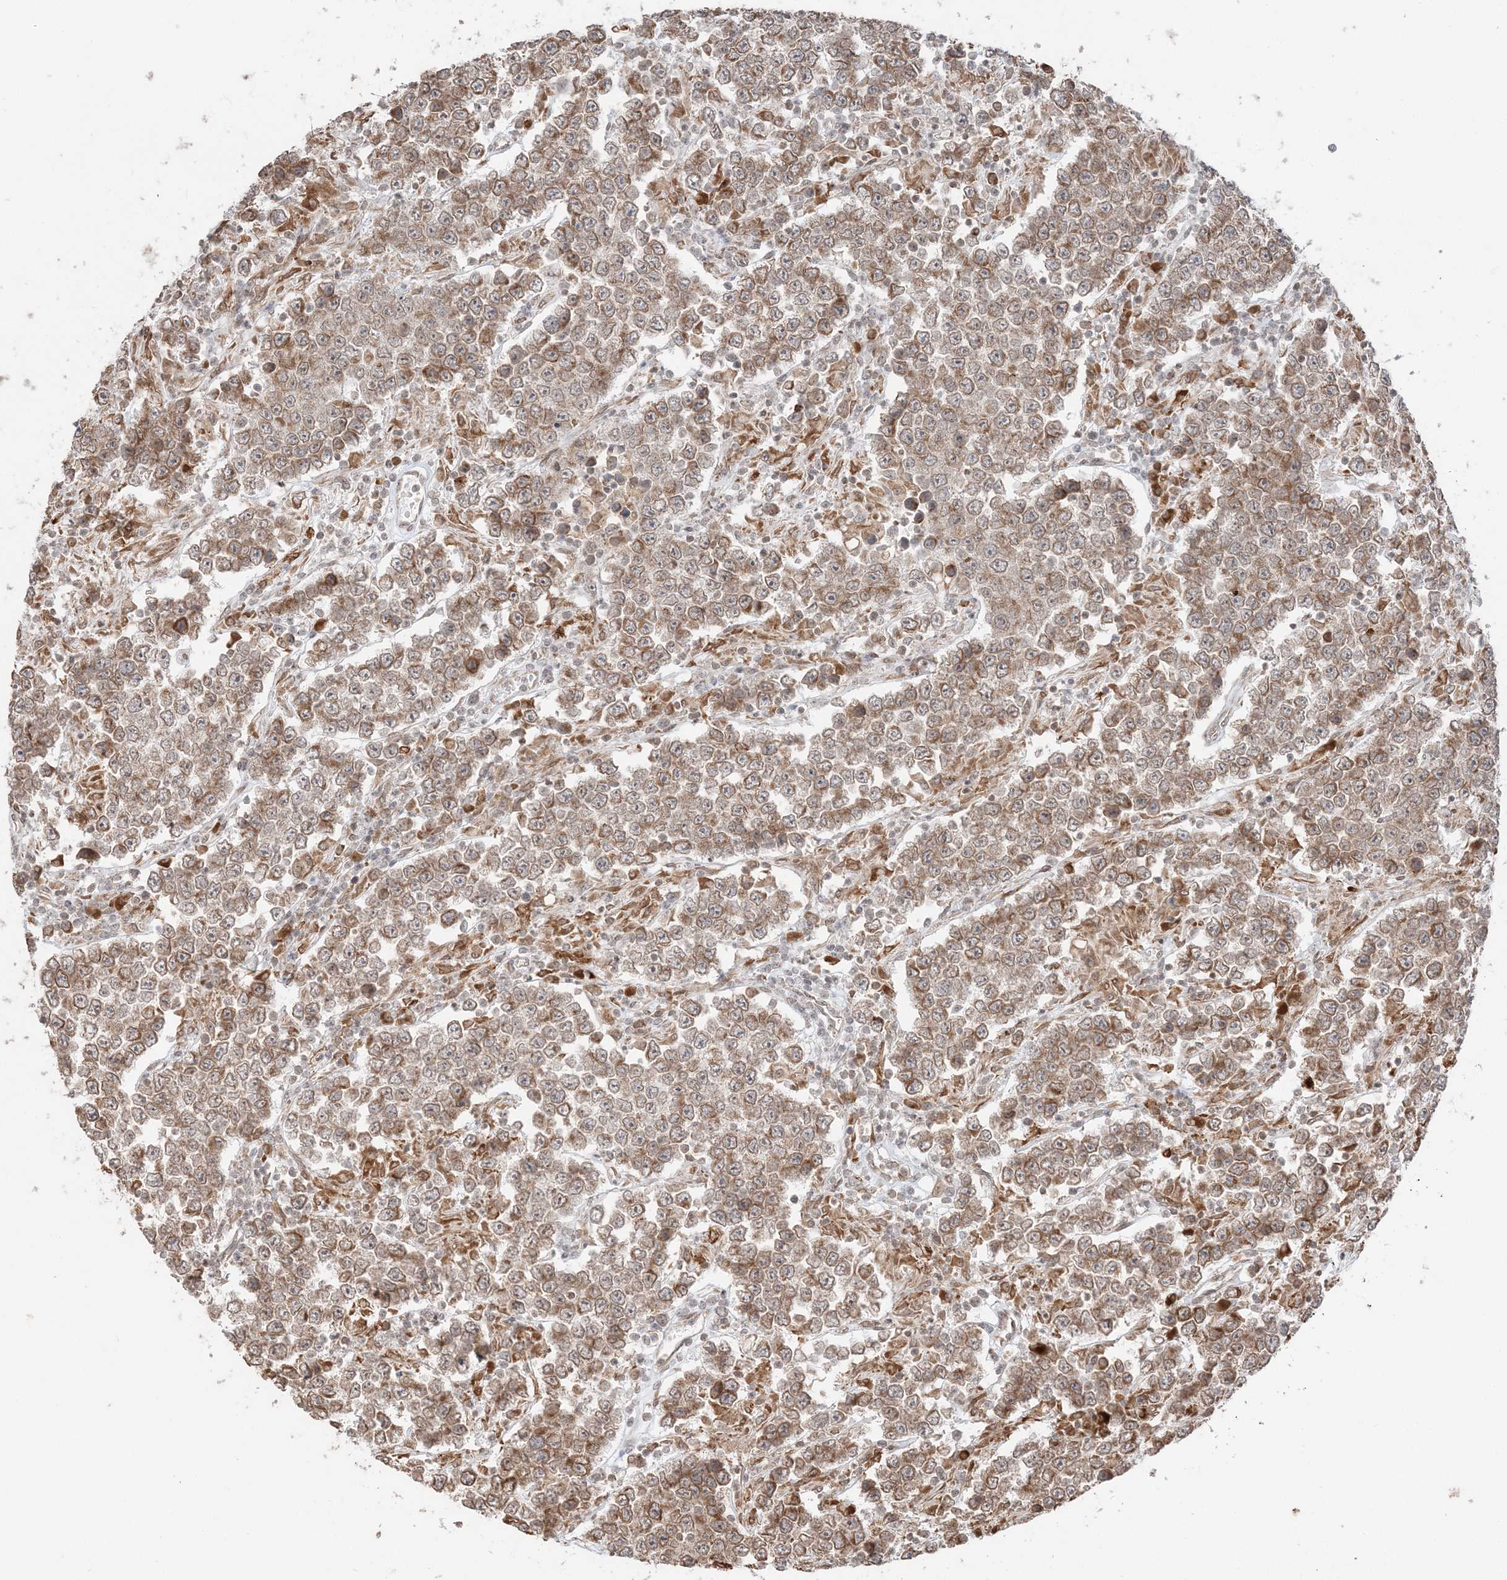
{"staining": {"intensity": "moderate", "quantity": ">75%", "location": "cytoplasmic/membranous"}, "tissue": "testis cancer", "cell_type": "Tumor cells", "image_type": "cancer", "snomed": [{"axis": "morphology", "description": "Normal tissue, NOS"}, {"axis": "morphology", "description": "Urothelial carcinoma, High grade"}, {"axis": "morphology", "description": "Seminoma, NOS"}, {"axis": "morphology", "description": "Carcinoma, Embryonal, NOS"}, {"axis": "topography", "description": "Urinary bladder"}, {"axis": "topography", "description": "Testis"}], "caption": "A brown stain labels moderate cytoplasmic/membranous expression of a protein in human testis cancer (embryonal carcinoma) tumor cells. (Brightfield microscopy of DAB IHC at high magnification).", "gene": "TMED10", "patient": {"sex": "male", "age": 41}}